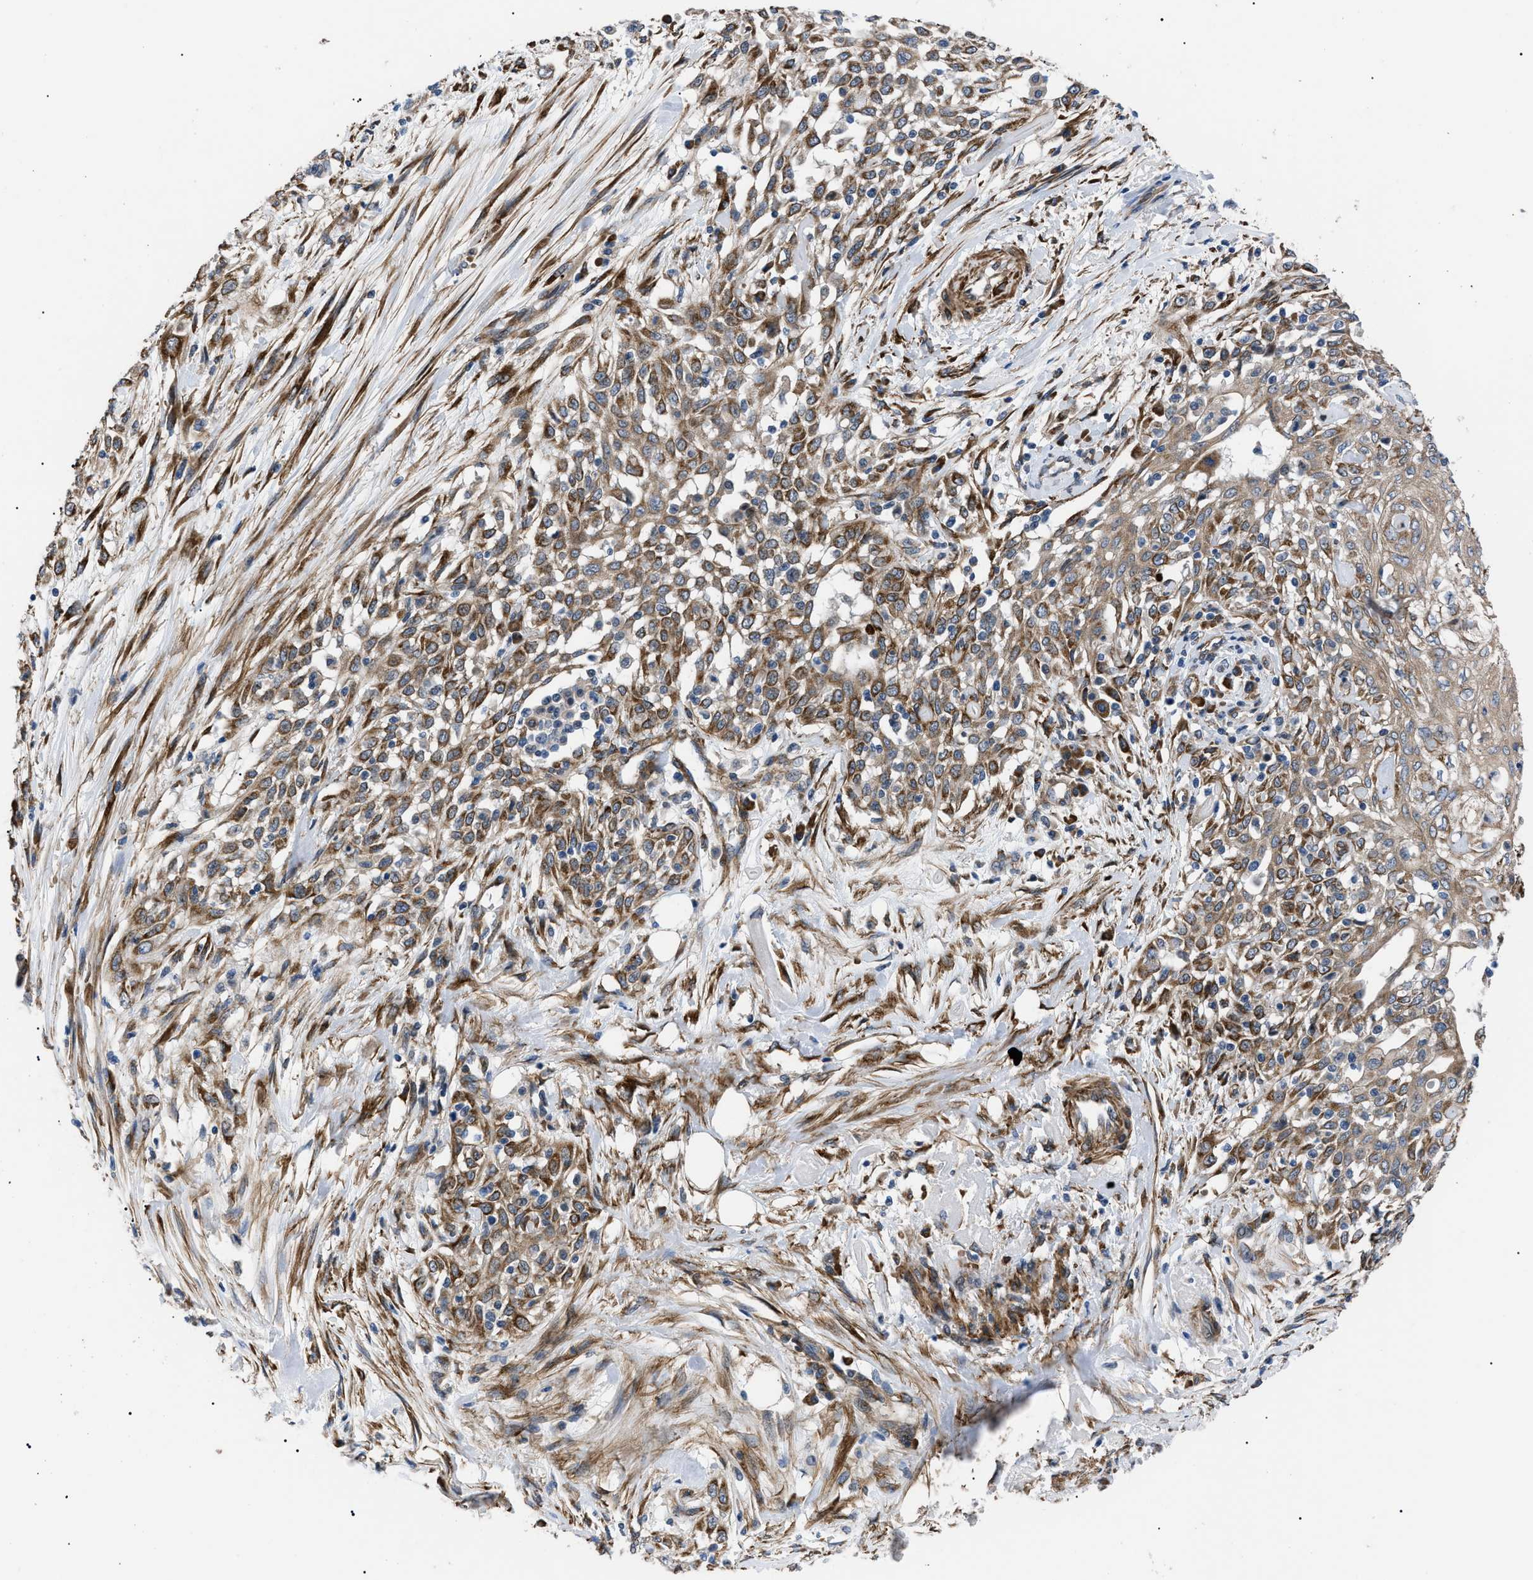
{"staining": {"intensity": "moderate", "quantity": ">75%", "location": "cytoplasmic/membranous"}, "tissue": "skin cancer", "cell_type": "Tumor cells", "image_type": "cancer", "snomed": [{"axis": "morphology", "description": "Squamous cell carcinoma, NOS"}, {"axis": "morphology", "description": "Squamous cell carcinoma, metastatic, NOS"}, {"axis": "topography", "description": "Skin"}, {"axis": "topography", "description": "Lymph node"}], "caption": "A histopathology image of human skin squamous cell carcinoma stained for a protein demonstrates moderate cytoplasmic/membranous brown staining in tumor cells. The protein is stained brown, and the nuclei are stained in blue (DAB (3,3'-diaminobenzidine) IHC with brightfield microscopy, high magnification).", "gene": "MYO10", "patient": {"sex": "male", "age": 75}}